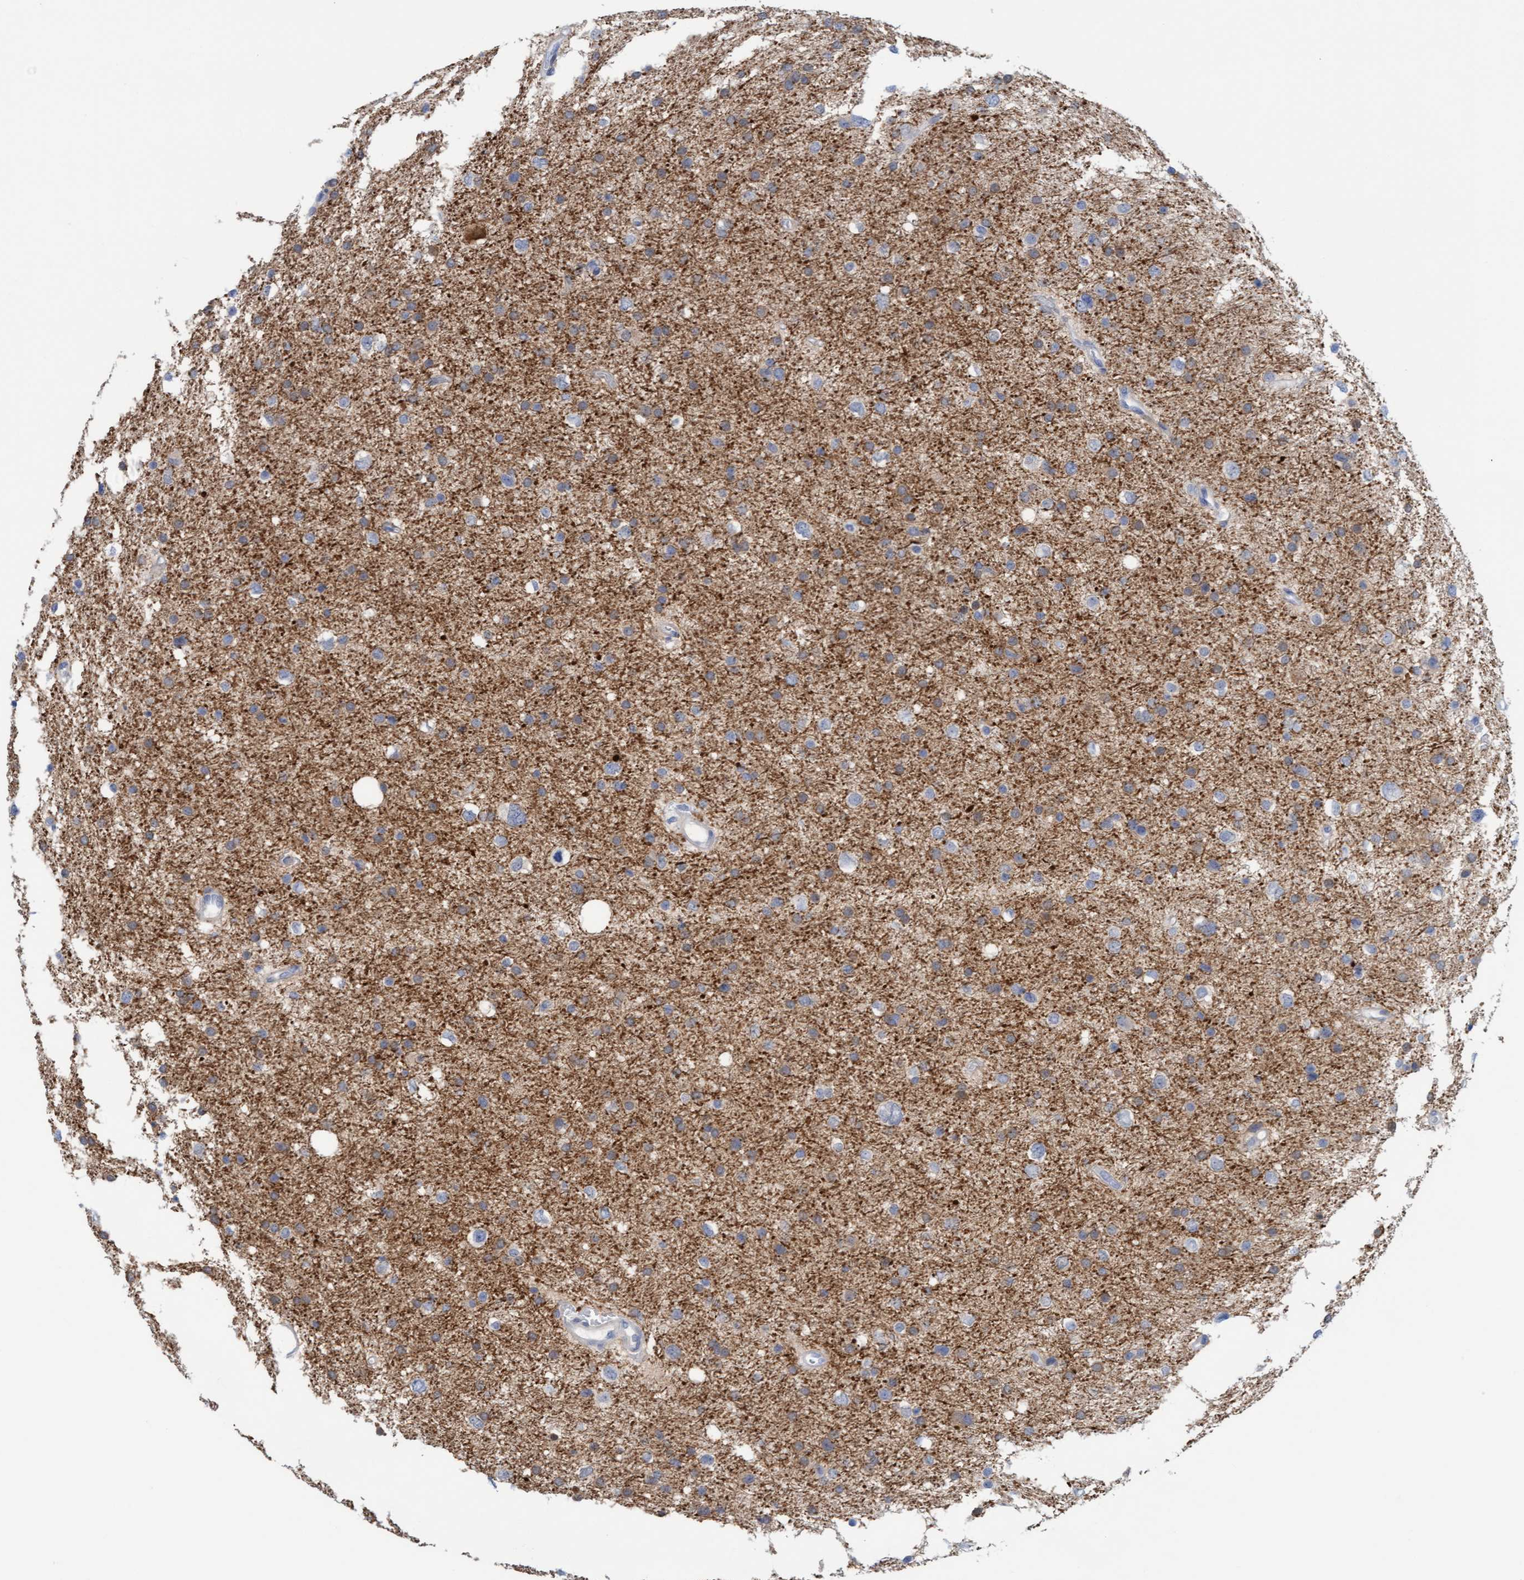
{"staining": {"intensity": "weak", "quantity": "25%-75%", "location": "cytoplasmic/membranous"}, "tissue": "glioma", "cell_type": "Tumor cells", "image_type": "cancer", "snomed": [{"axis": "morphology", "description": "Glioma, malignant, Low grade"}, {"axis": "topography", "description": "Brain"}], "caption": "Approximately 25%-75% of tumor cells in glioma exhibit weak cytoplasmic/membranous protein positivity as visualized by brown immunohistochemical staining.", "gene": "KLHL11", "patient": {"sex": "female", "age": 37}}